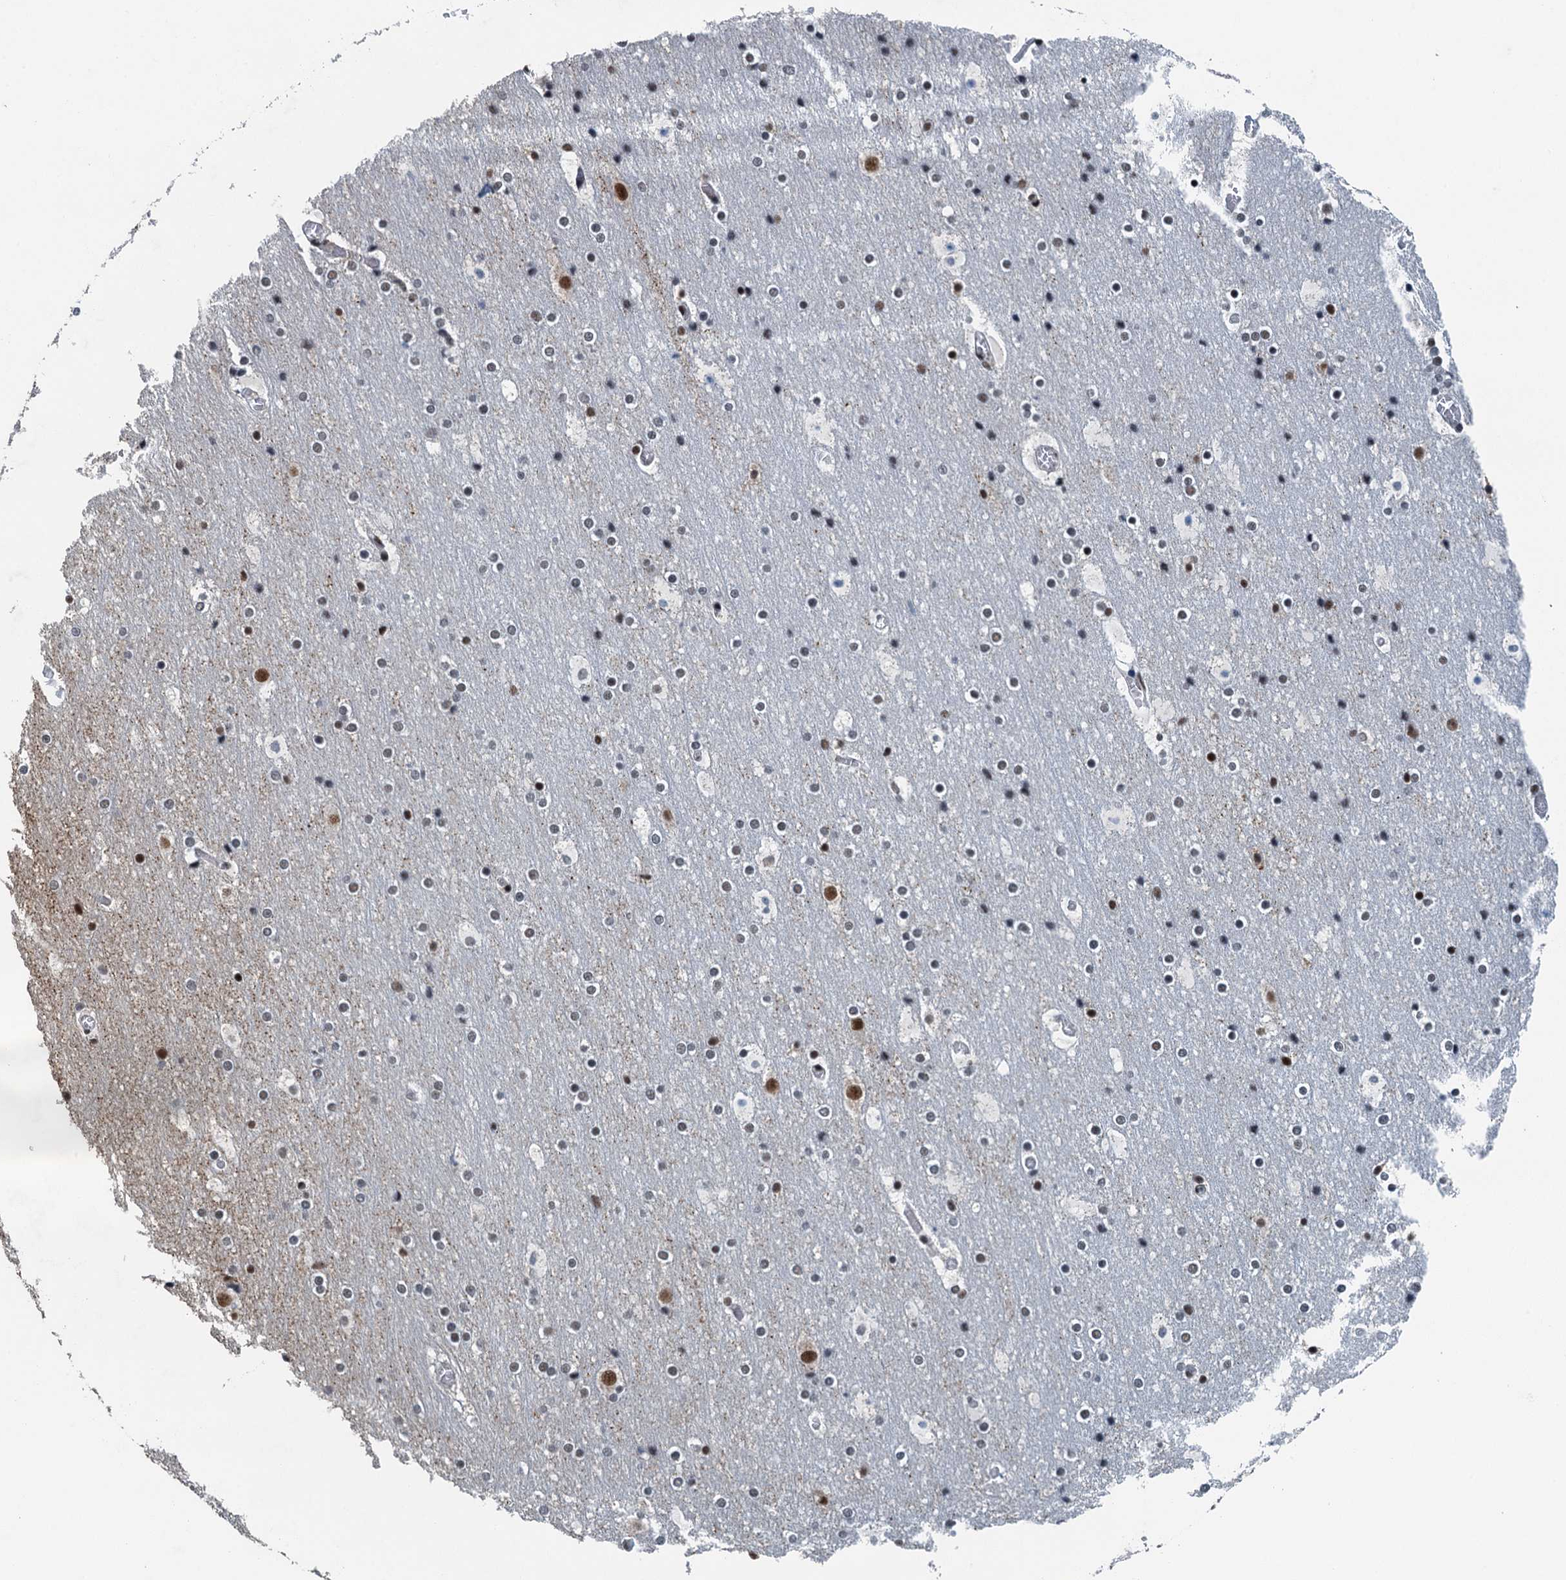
{"staining": {"intensity": "weak", "quantity": ">75%", "location": "nuclear"}, "tissue": "cerebral cortex", "cell_type": "Endothelial cells", "image_type": "normal", "snomed": [{"axis": "morphology", "description": "Normal tissue, NOS"}, {"axis": "topography", "description": "Cerebral cortex"}], "caption": "Brown immunohistochemical staining in benign human cerebral cortex demonstrates weak nuclear staining in approximately >75% of endothelial cells. Nuclei are stained in blue.", "gene": "MTA3", "patient": {"sex": "male", "age": 57}}